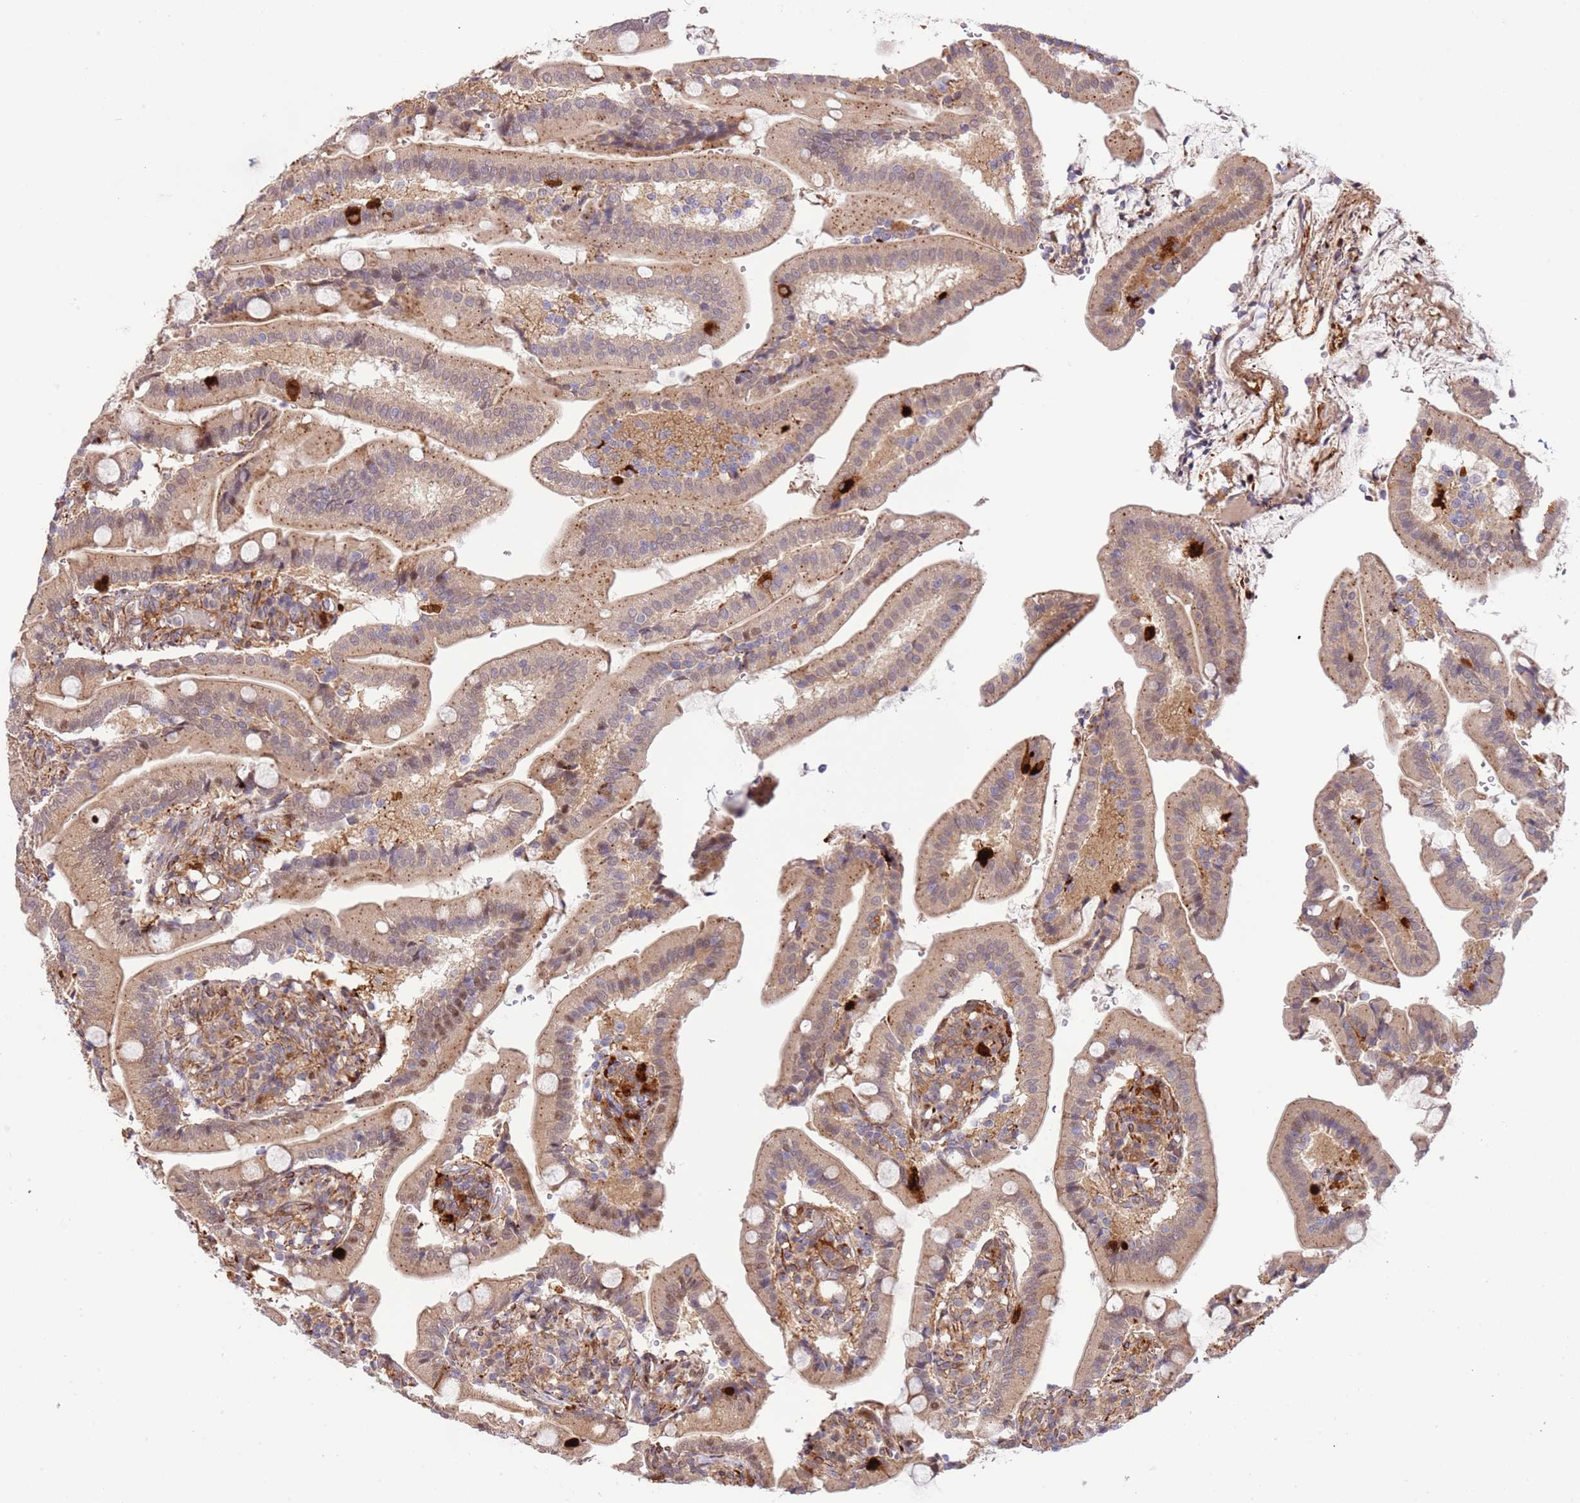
{"staining": {"intensity": "moderate", "quantity": ">75%", "location": "cytoplasmic/membranous"}, "tissue": "duodenum", "cell_type": "Glandular cells", "image_type": "normal", "snomed": [{"axis": "morphology", "description": "Normal tissue, NOS"}, {"axis": "topography", "description": "Duodenum"}], "caption": "High-power microscopy captured an immunohistochemistry micrograph of unremarkable duodenum, revealing moderate cytoplasmic/membranous expression in about >75% of glandular cells.", "gene": "NEK3", "patient": {"sex": "female", "age": 67}}